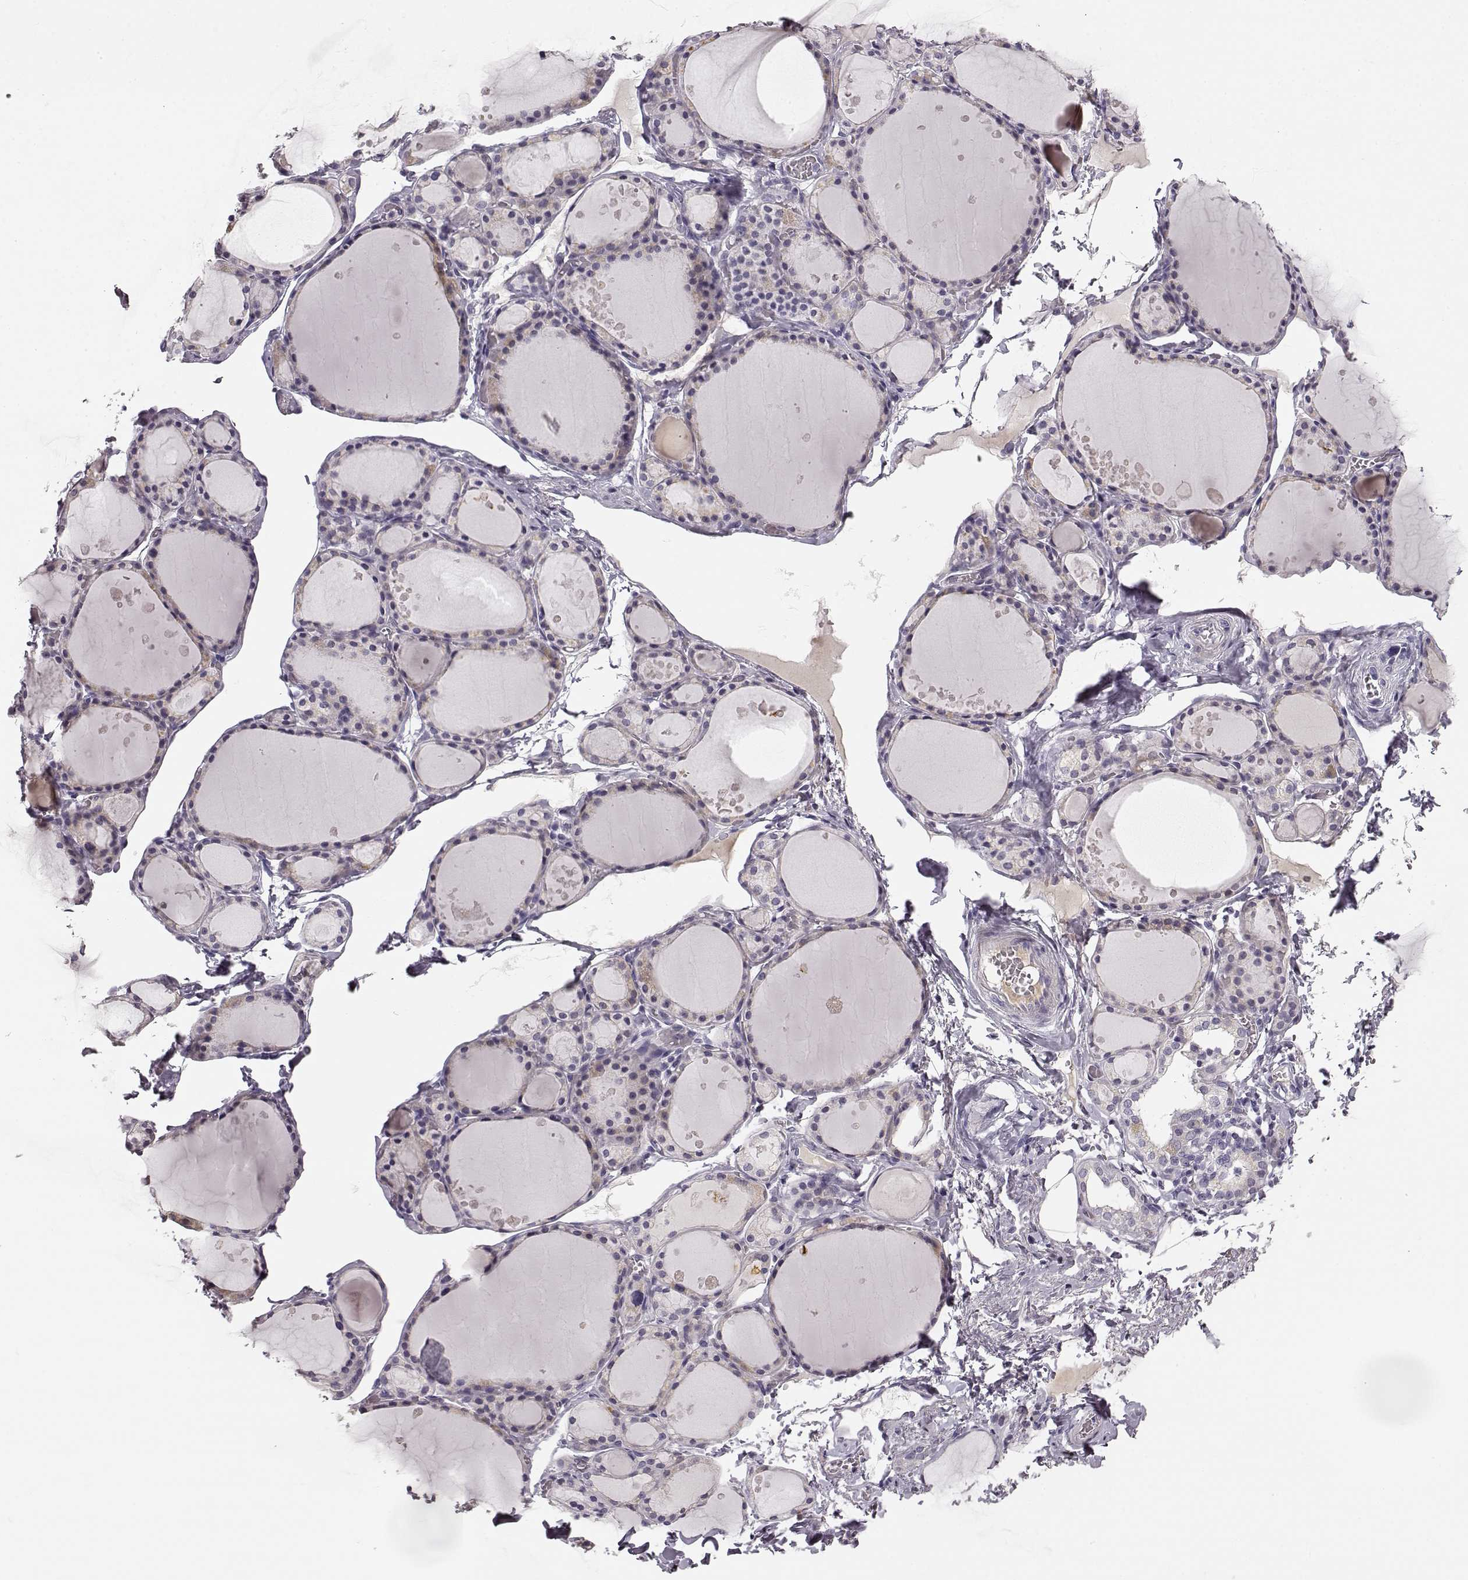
{"staining": {"intensity": "negative", "quantity": "none", "location": "none"}, "tissue": "thyroid gland", "cell_type": "Glandular cells", "image_type": "normal", "snomed": [{"axis": "morphology", "description": "Normal tissue, NOS"}, {"axis": "topography", "description": "Thyroid gland"}], "caption": "There is no significant positivity in glandular cells of thyroid gland. (Brightfield microscopy of DAB immunohistochemistry at high magnification).", "gene": "KIAA0319", "patient": {"sex": "male", "age": 68}}